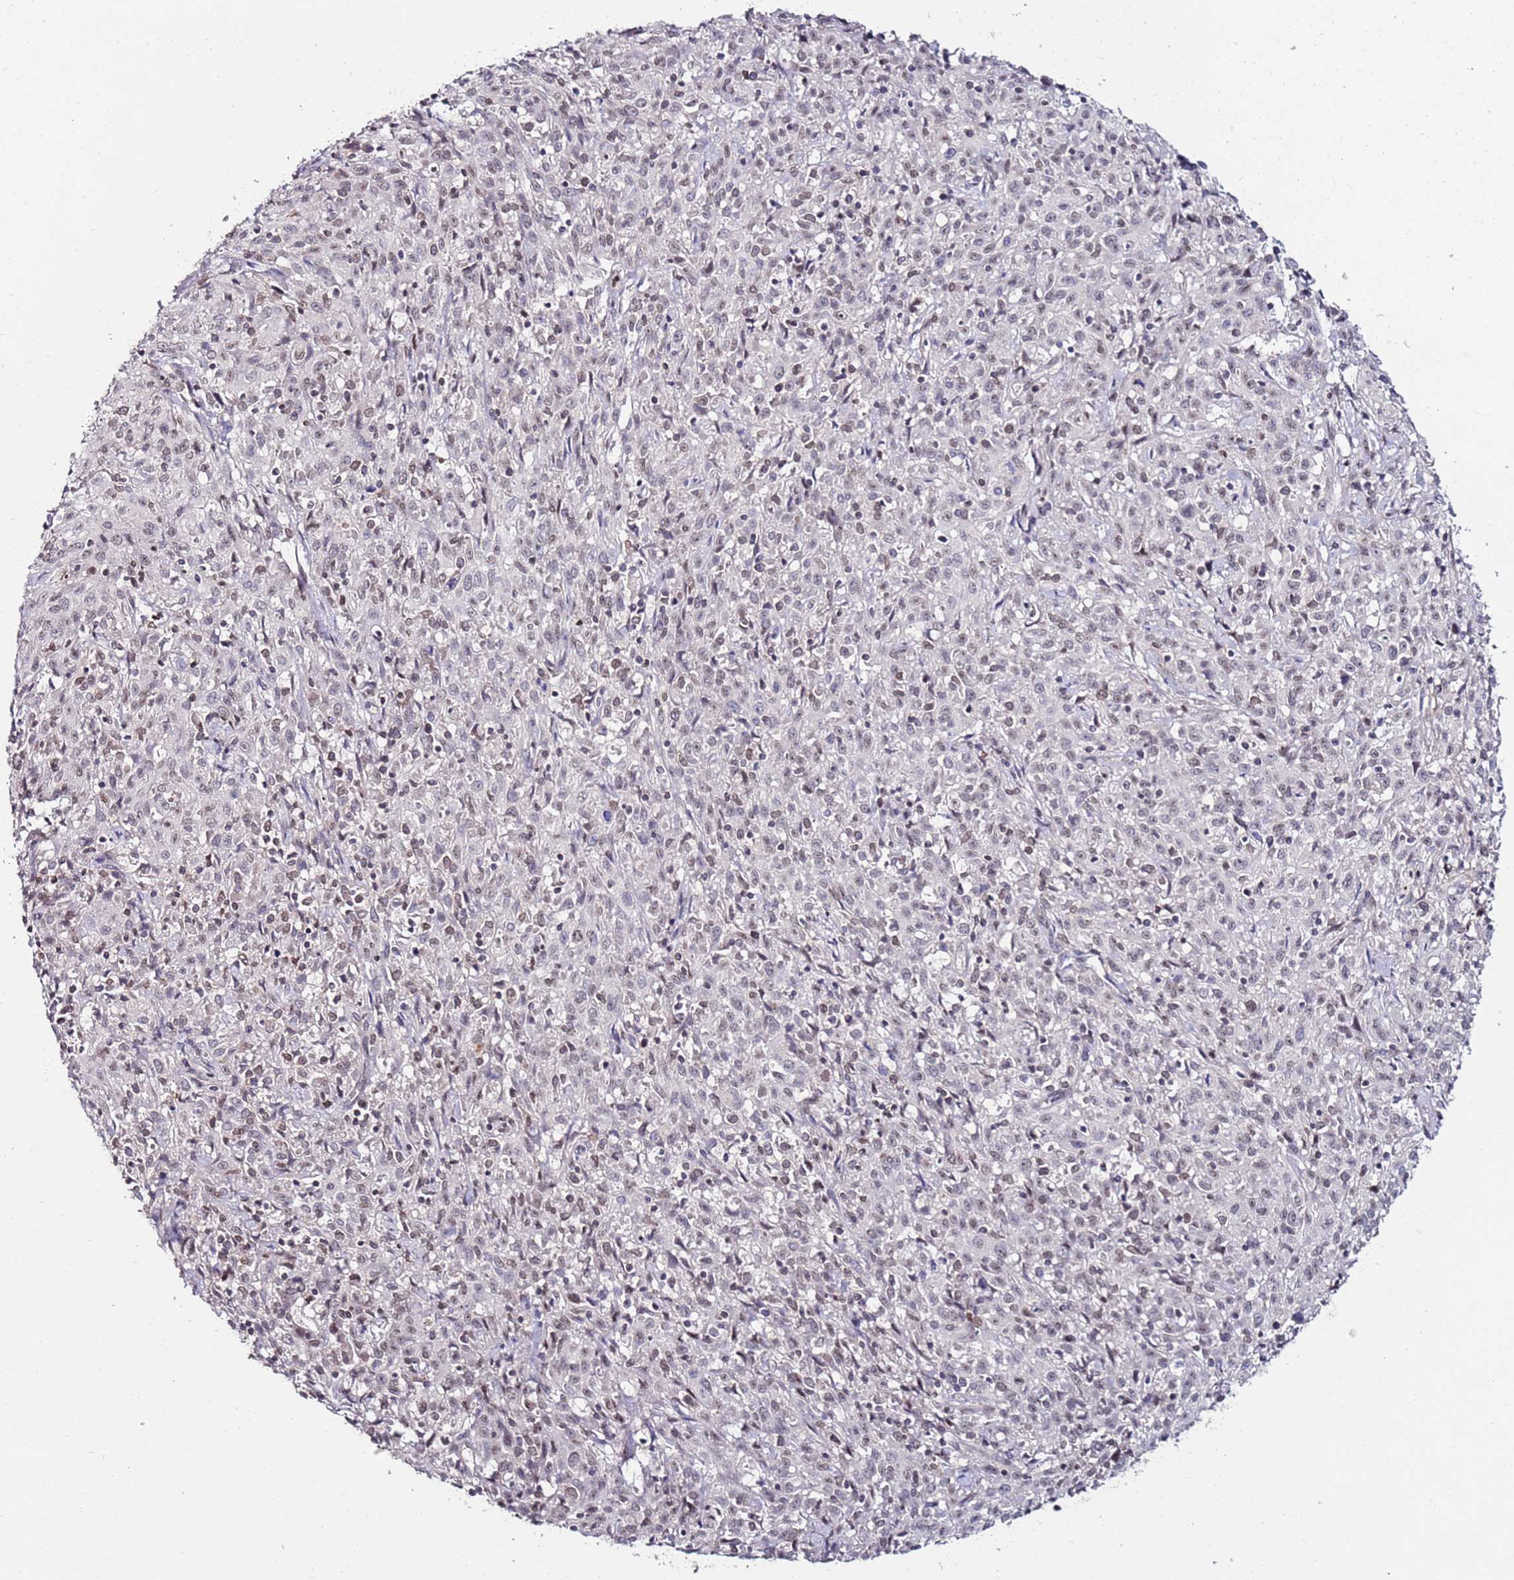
{"staining": {"intensity": "weak", "quantity": "<25%", "location": "nuclear"}, "tissue": "cervical cancer", "cell_type": "Tumor cells", "image_type": "cancer", "snomed": [{"axis": "morphology", "description": "Squamous cell carcinoma, NOS"}, {"axis": "topography", "description": "Cervix"}], "caption": "The IHC micrograph has no significant positivity in tumor cells of cervical cancer tissue.", "gene": "DUSP28", "patient": {"sex": "female", "age": 57}}